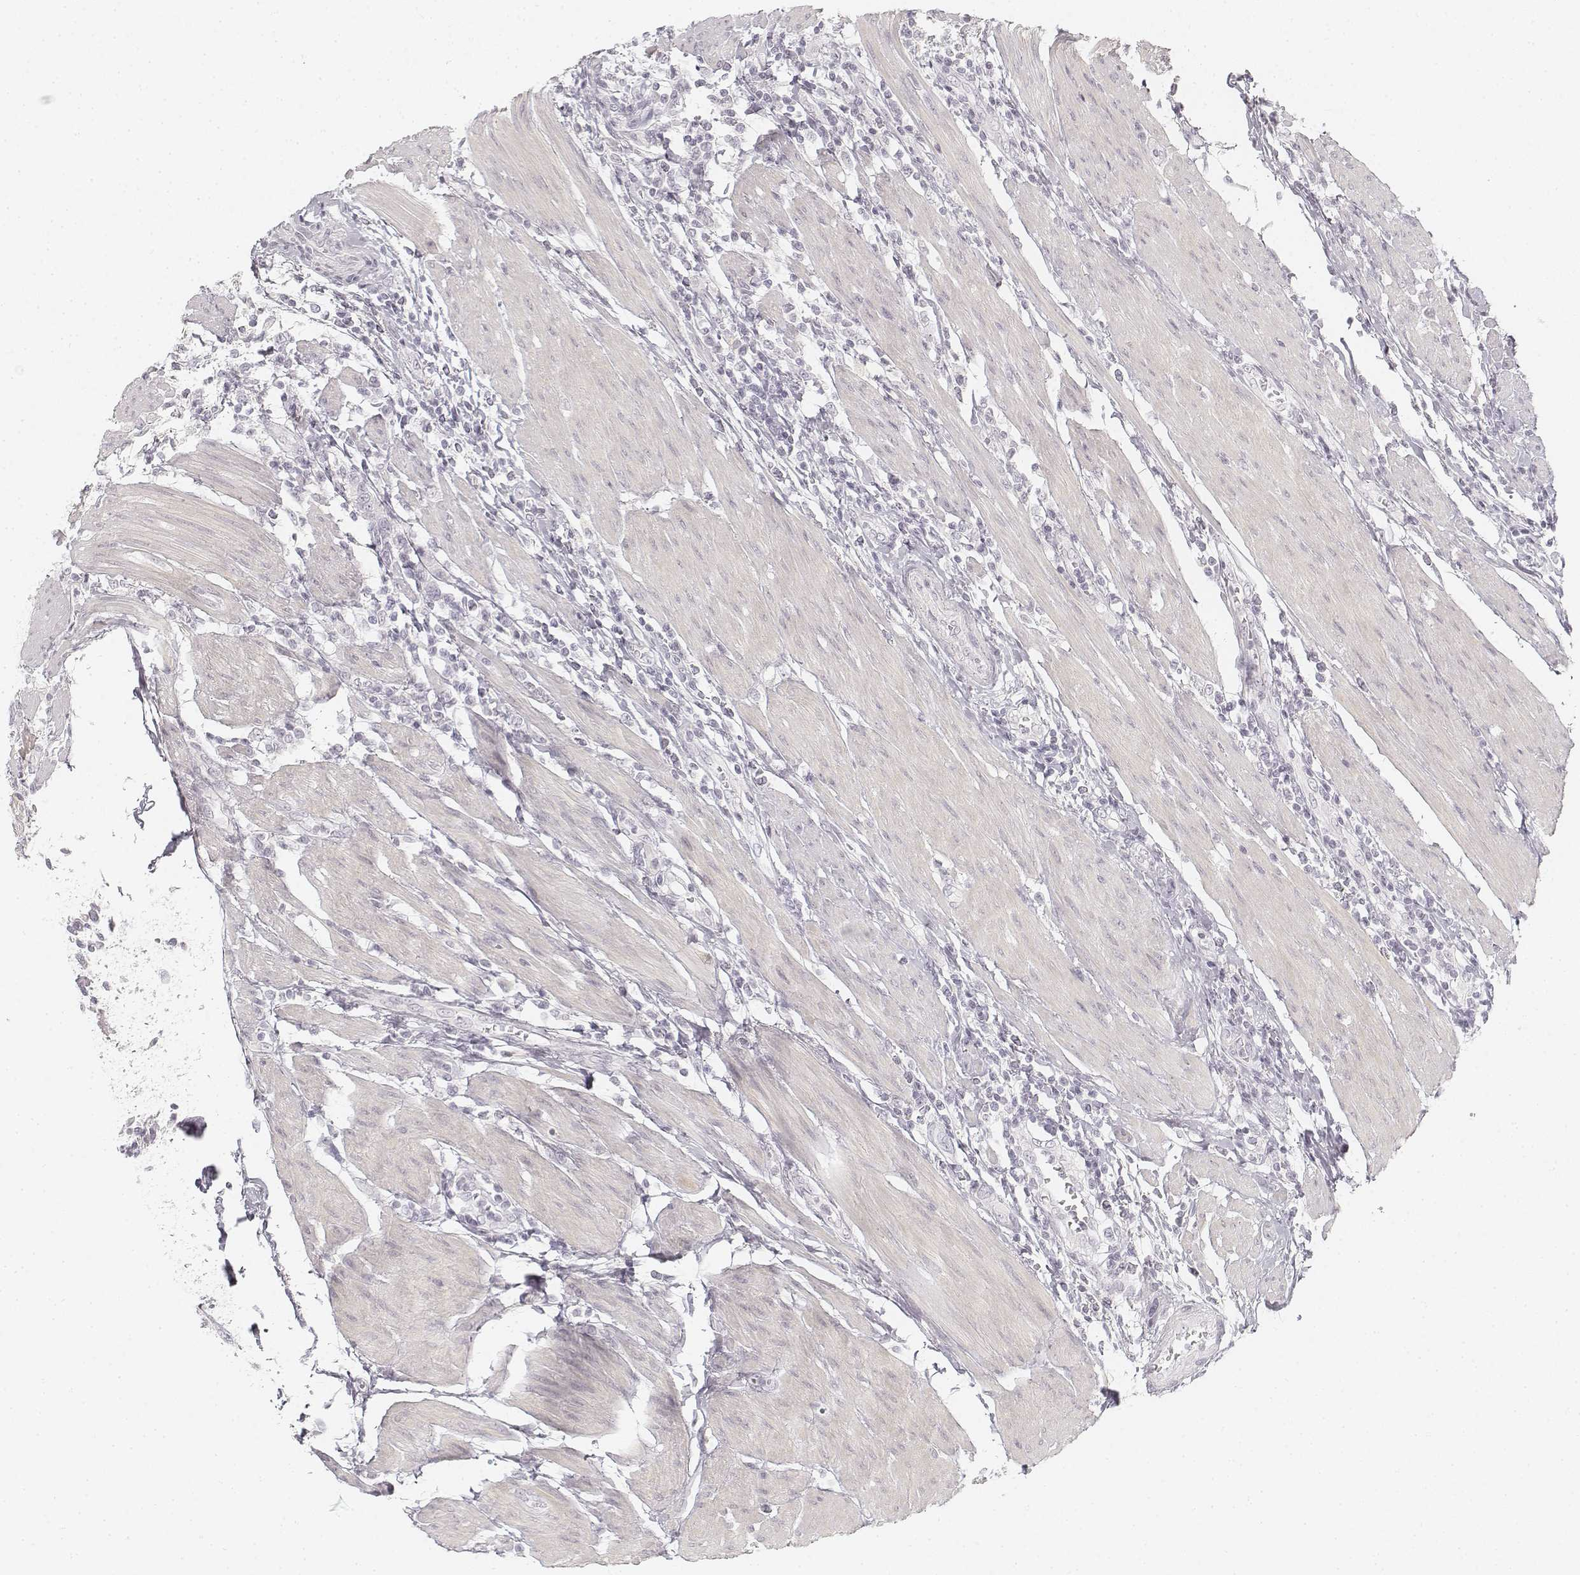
{"staining": {"intensity": "negative", "quantity": "none", "location": "none"}, "tissue": "urothelial cancer", "cell_type": "Tumor cells", "image_type": "cancer", "snomed": [{"axis": "morphology", "description": "Urothelial carcinoma, High grade"}, {"axis": "topography", "description": "Urinary bladder"}], "caption": "High magnification brightfield microscopy of urothelial cancer stained with DAB (3,3'-diaminobenzidine) (brown) and counterstained with hematoxylin (blue): tumor cells show no significant expression. The staining is performed using DAB brown chromogen with nuclei counter-stained in using hematoxylin.", "gene": "KRT25", "patient": {"sex": "female", "age": 58}}